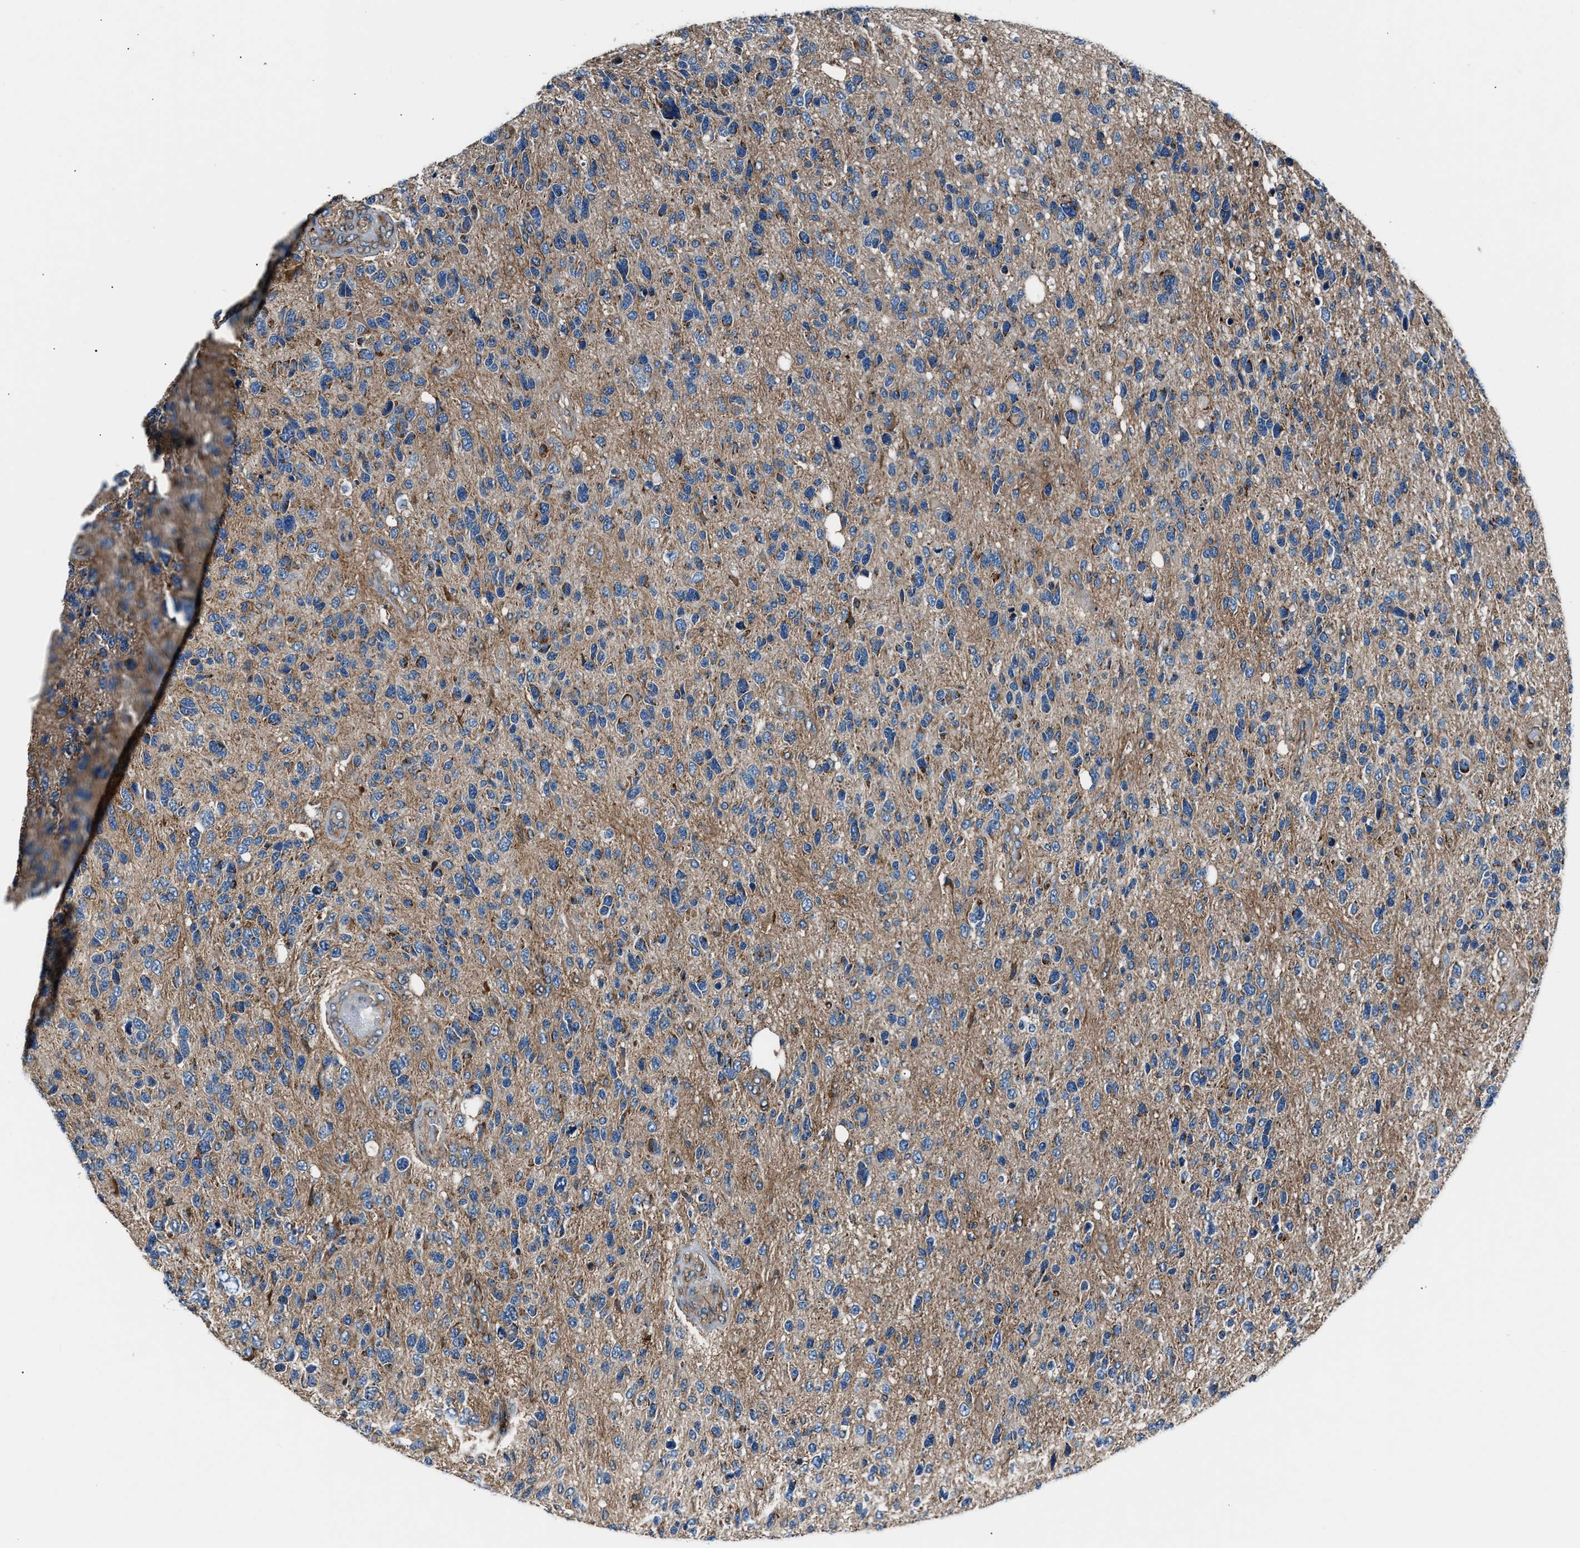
{"staining": {"intensity": "weak", "quantity": "25%-75%", "location": "cytoplasmic/membranous"}, "tissue": "glioma", "cell_type": "Tumor cells", "image_type": "cancer", "snomed": [{"axis": "morphology", "description": "Glioma, malignant, High grade"}, {"axis": "topography", "description": "Brain"}], "caption": "High-magnification brightfield microscopy of malignant glioma (high-grade) stained with DAB (3,3'-diaminobenzidine) (brown) and counterstained with hematoxylin (blue). tumor cells exhibit weak cytoplasmic/membranous staining is identified in about25%-75% of cells.", "gene": "GGCT", "patient": {"sex": "female", "age": 58}}